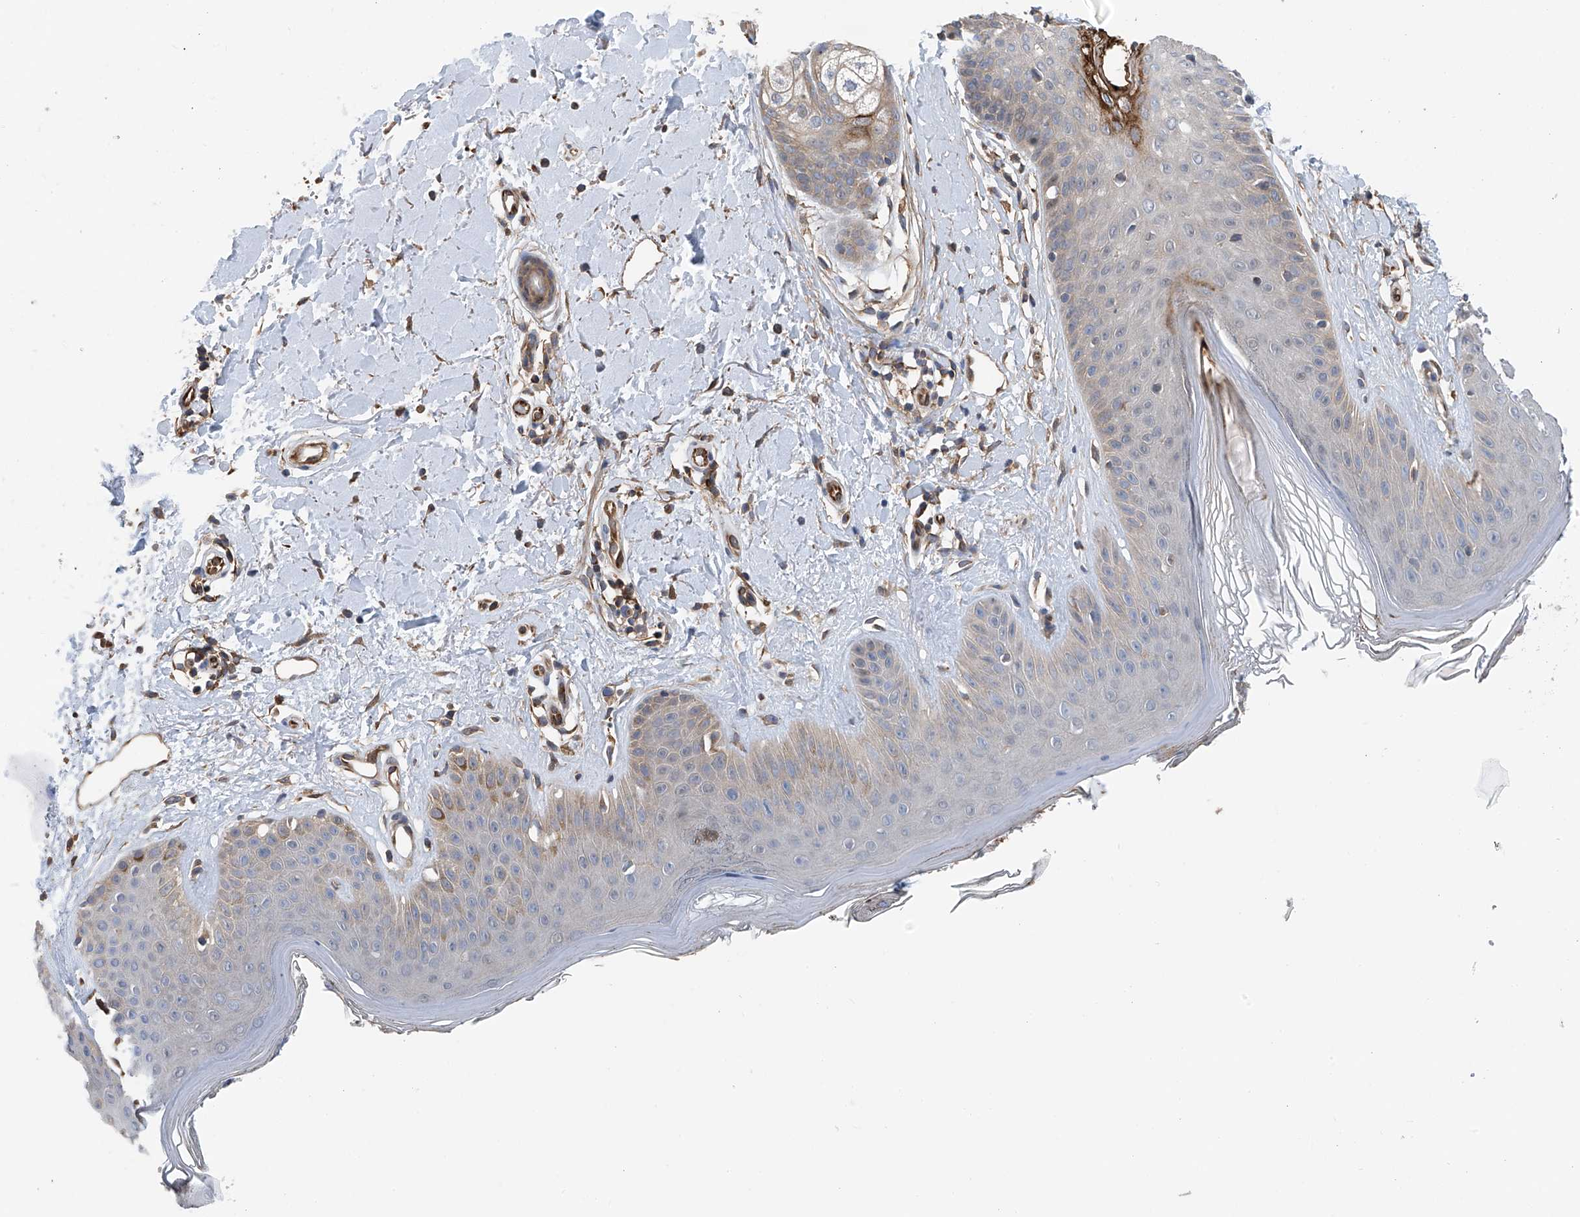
{"staining": {"intensity": "moderate", "quantity": ">75%", "location": "cytoplasmic/membranous"}, "tissue": "skin", "cell_type": "Fibroblasts", "image_type": "normal", "snomed": [{"axis": "morphology", "description": "Normal tissue, NOS"}, {"axis": "topography", "description": "Skin"}], "caption": "About >75% of fibroblasts in unremarkable skin exhibit moderate cytoplasmic/membranous protein staining as visualized by brown immunohistochemical staining.", "gene": "CHPF", "patient": {"sex": "female", "age": 64}}